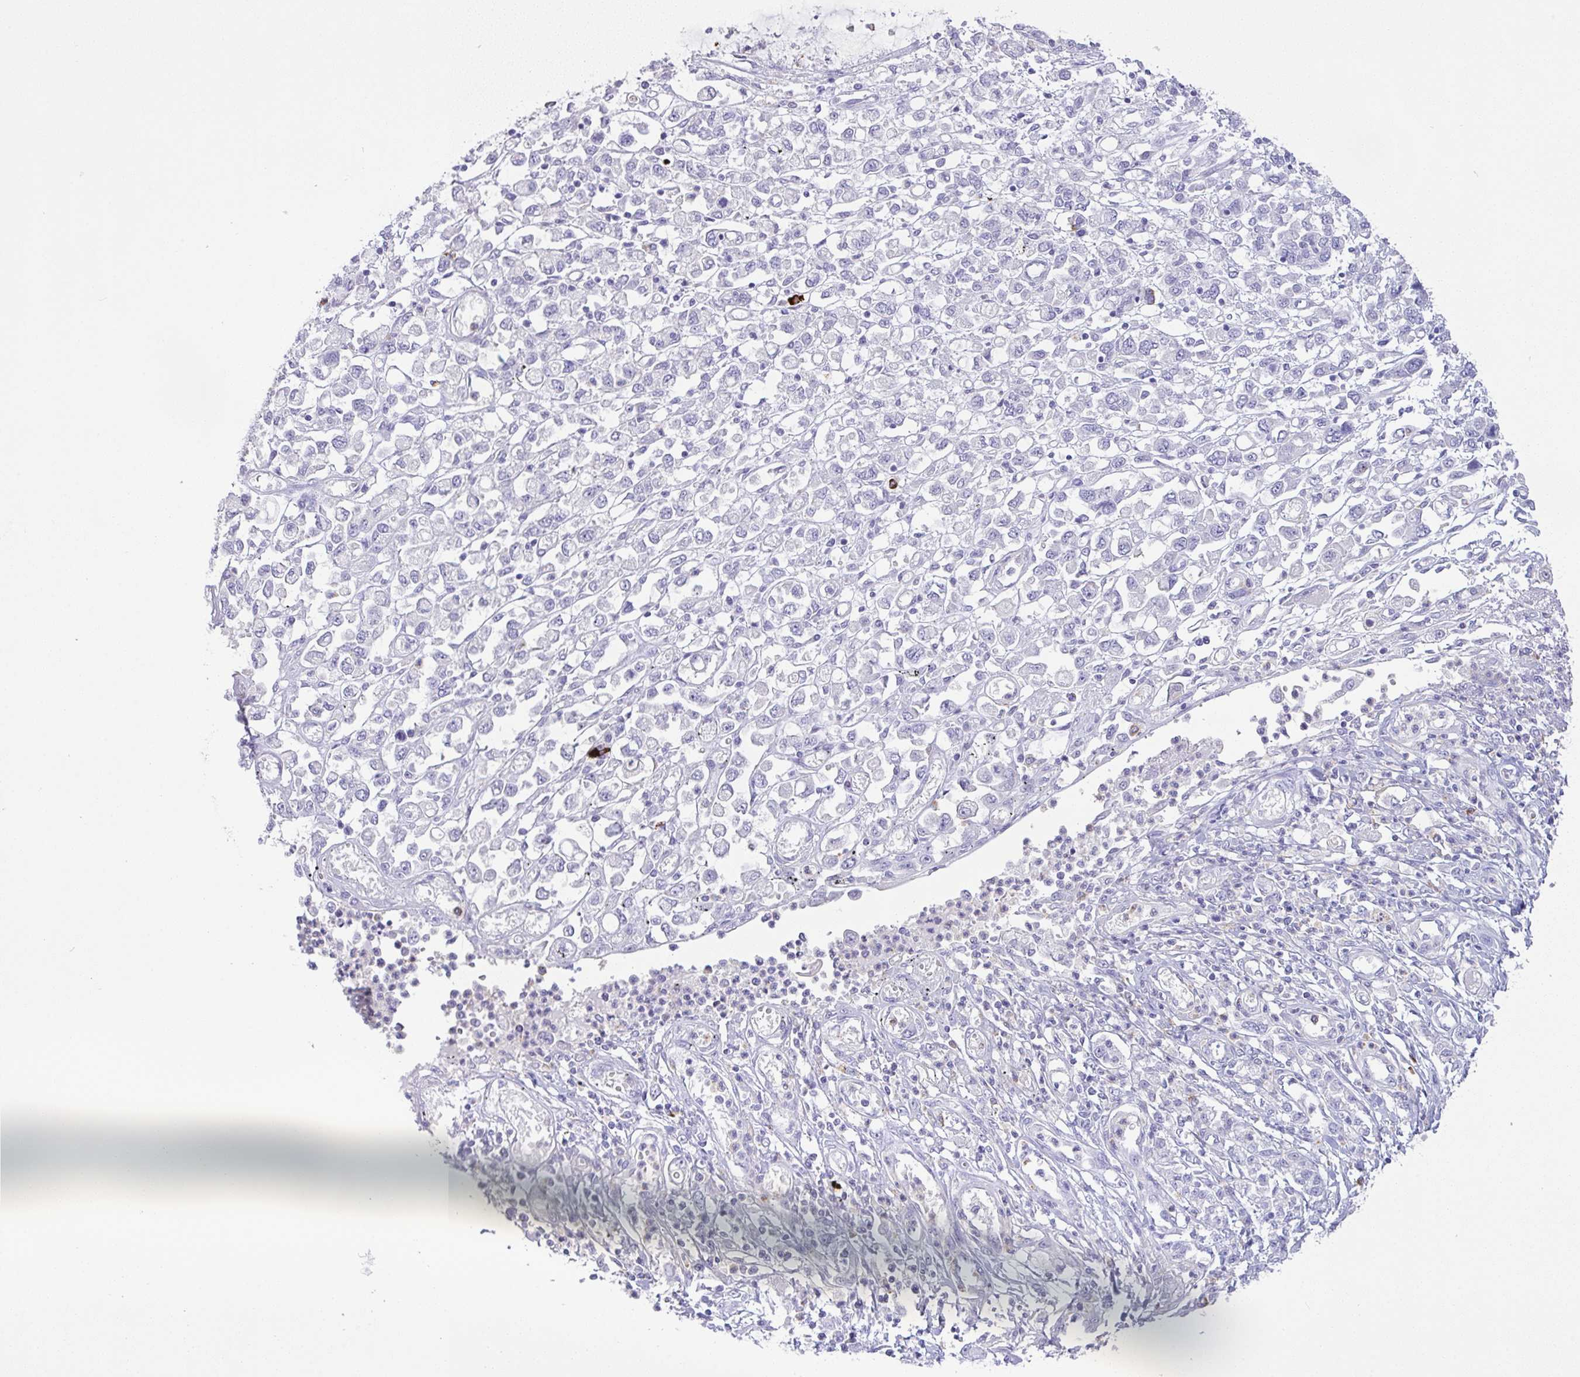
{"staining": {"intensity": "negative", "quantity": "none", "location": "none"}, "tissue": "stomach cancer", "cell_type": "Tumor cells", "image_type": "cancer", "snomed": [{"axis": "morphology", "description": "Adenocarcinoma, NOS"}, {"axis": "topography", "description": "Stomach"}], "caption": "High magnification brightfield microscopy of stomach adenocarcinoma stained with DAB (brown) and counterstained with hematoxylin (blue): tumor cells show no significant staining. (Immunohistochemistry (ihc), brightfield microscopy, high magnification).", "gene": "CST11", "patient": {"sex": "female", "age": 76}}